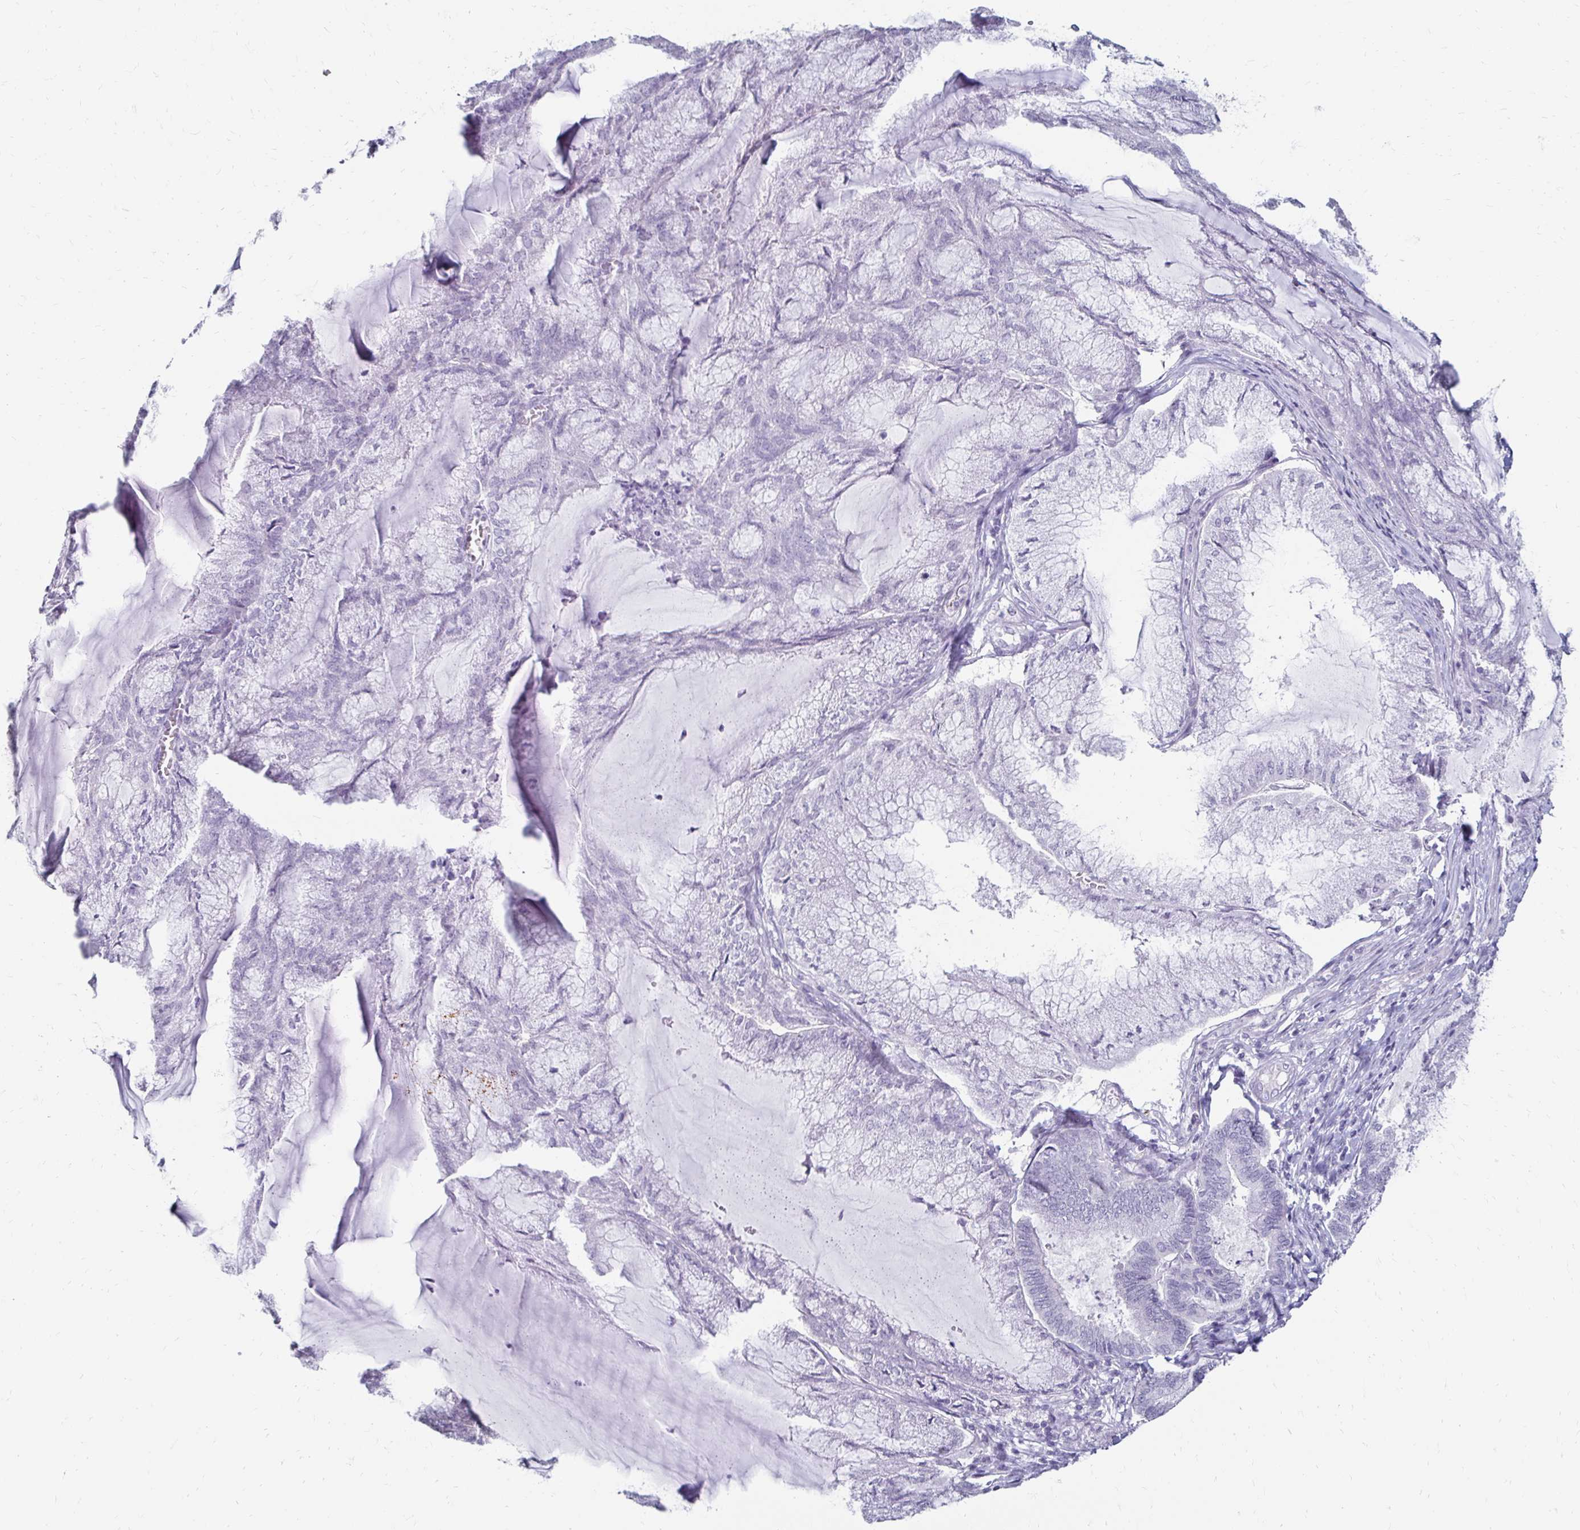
{"staining": {"intensity": "negative", "quantity": "none", "location": "none"}, "tissue": "endometrial cancer", "cell_type": "Tumor cells", "image_type": "cancer", "snomed": [{"axis": "morphology", "description": "Carcinoma, NOS"}, {"axis": "topography", "description": "Endometrium"}], "caption": "Tumor cells are negative for protein expression in human endometrial cancer (carcinoma). (Immunohistochemistry (ihc), brightfield microscopy, high magnification).", "gene": "TOMM34", "patient": {"sex": "female", "age": 62}}